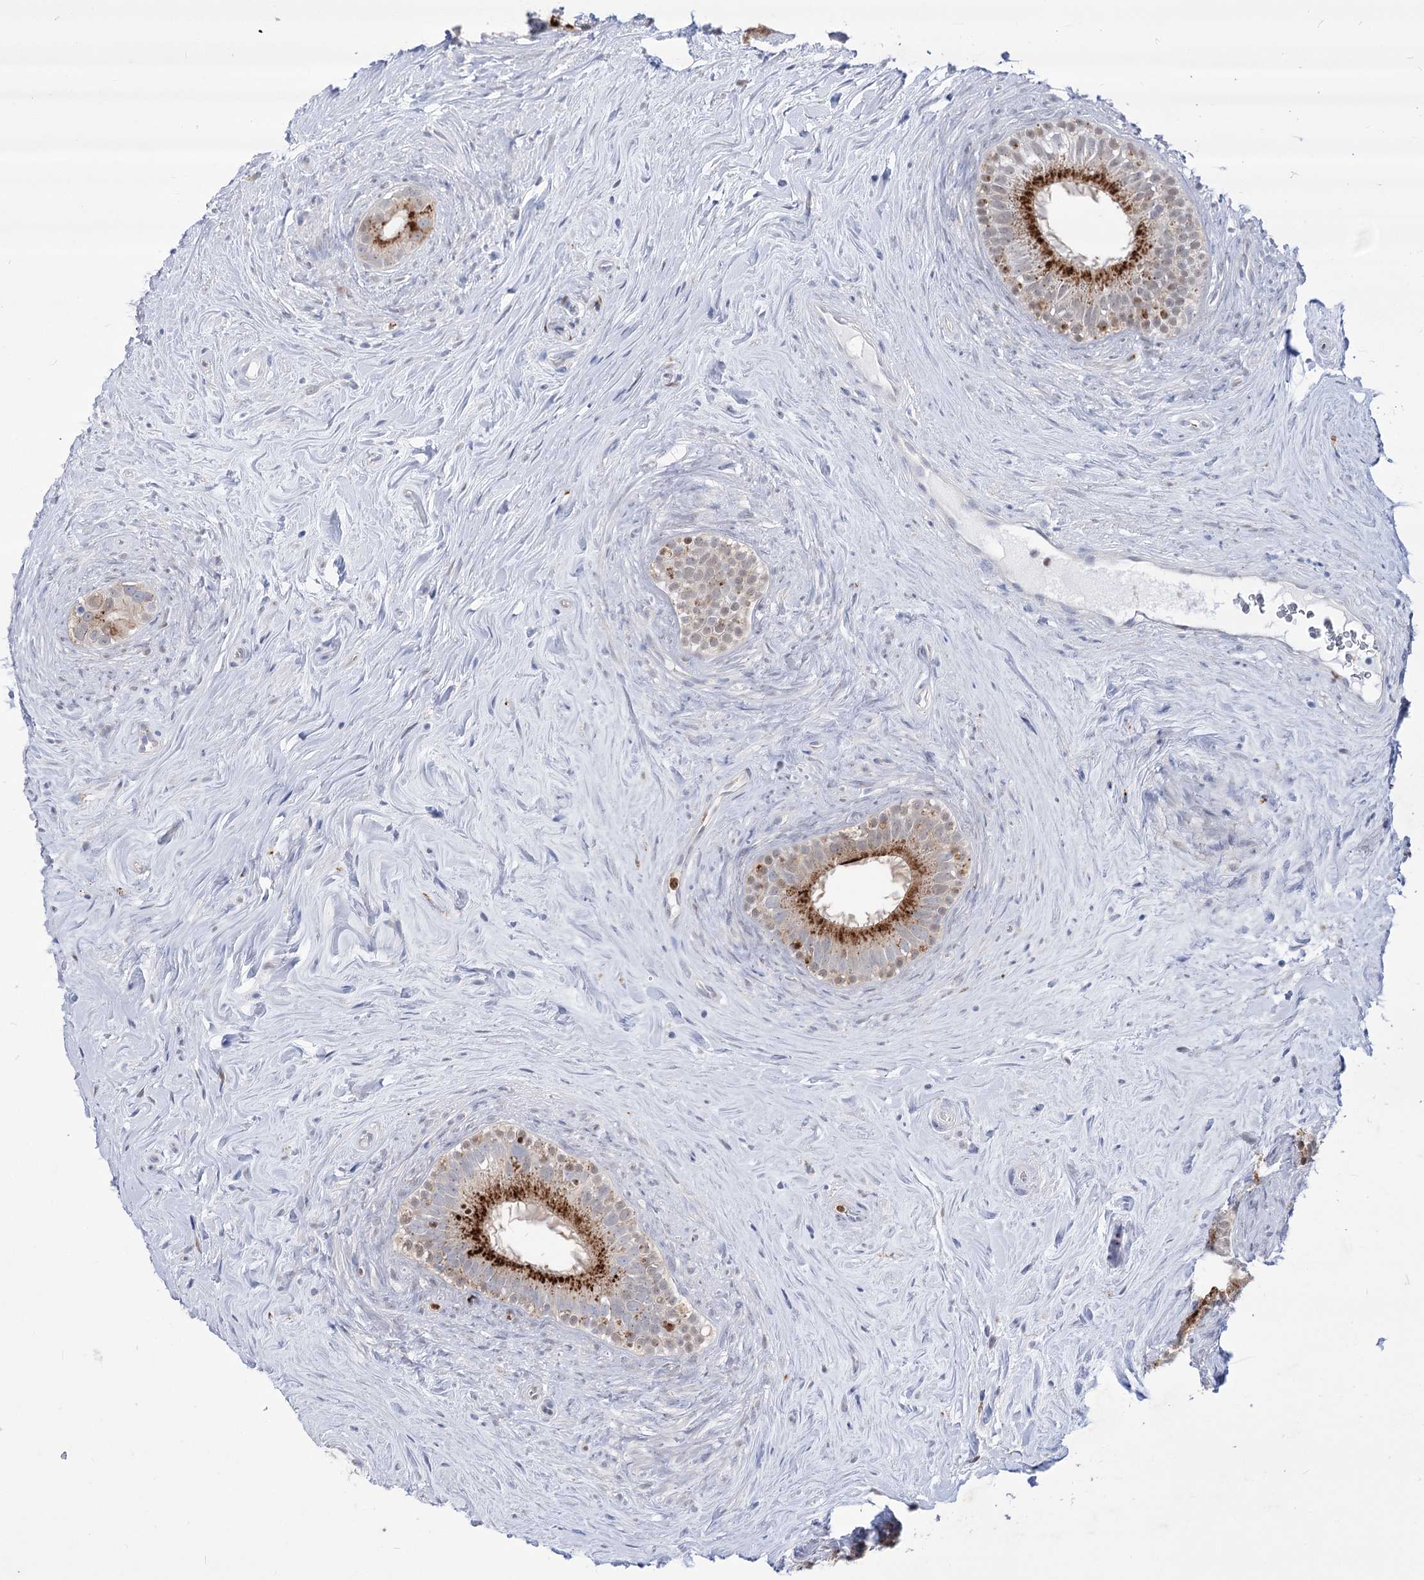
{"staining": {"intensity": "strong", "quantity": ">75%", "location": "cytoplasmic/membranous"}, "tissue": "epididymis", "cell_type": "Glandular cells", "image_type": "normal", "snomed": [{"axis": "morphology", "description": "Normal tissue, NOS"}, {"axis": "topography", "description": "Epididymis"}], "caption": "Protein expression analysis of normal human epididymis reveals strong cytoplasmic/membranous expression in approximately >75% of glandular cells. The staining was performed using DAB (3,3'-diaminobenzidine), with brown indicating positive protein expression. Nuclei are stained blue with hematoxylin.", "gene": "SIAE", "patient": {"sex": "male", "age": 84}}